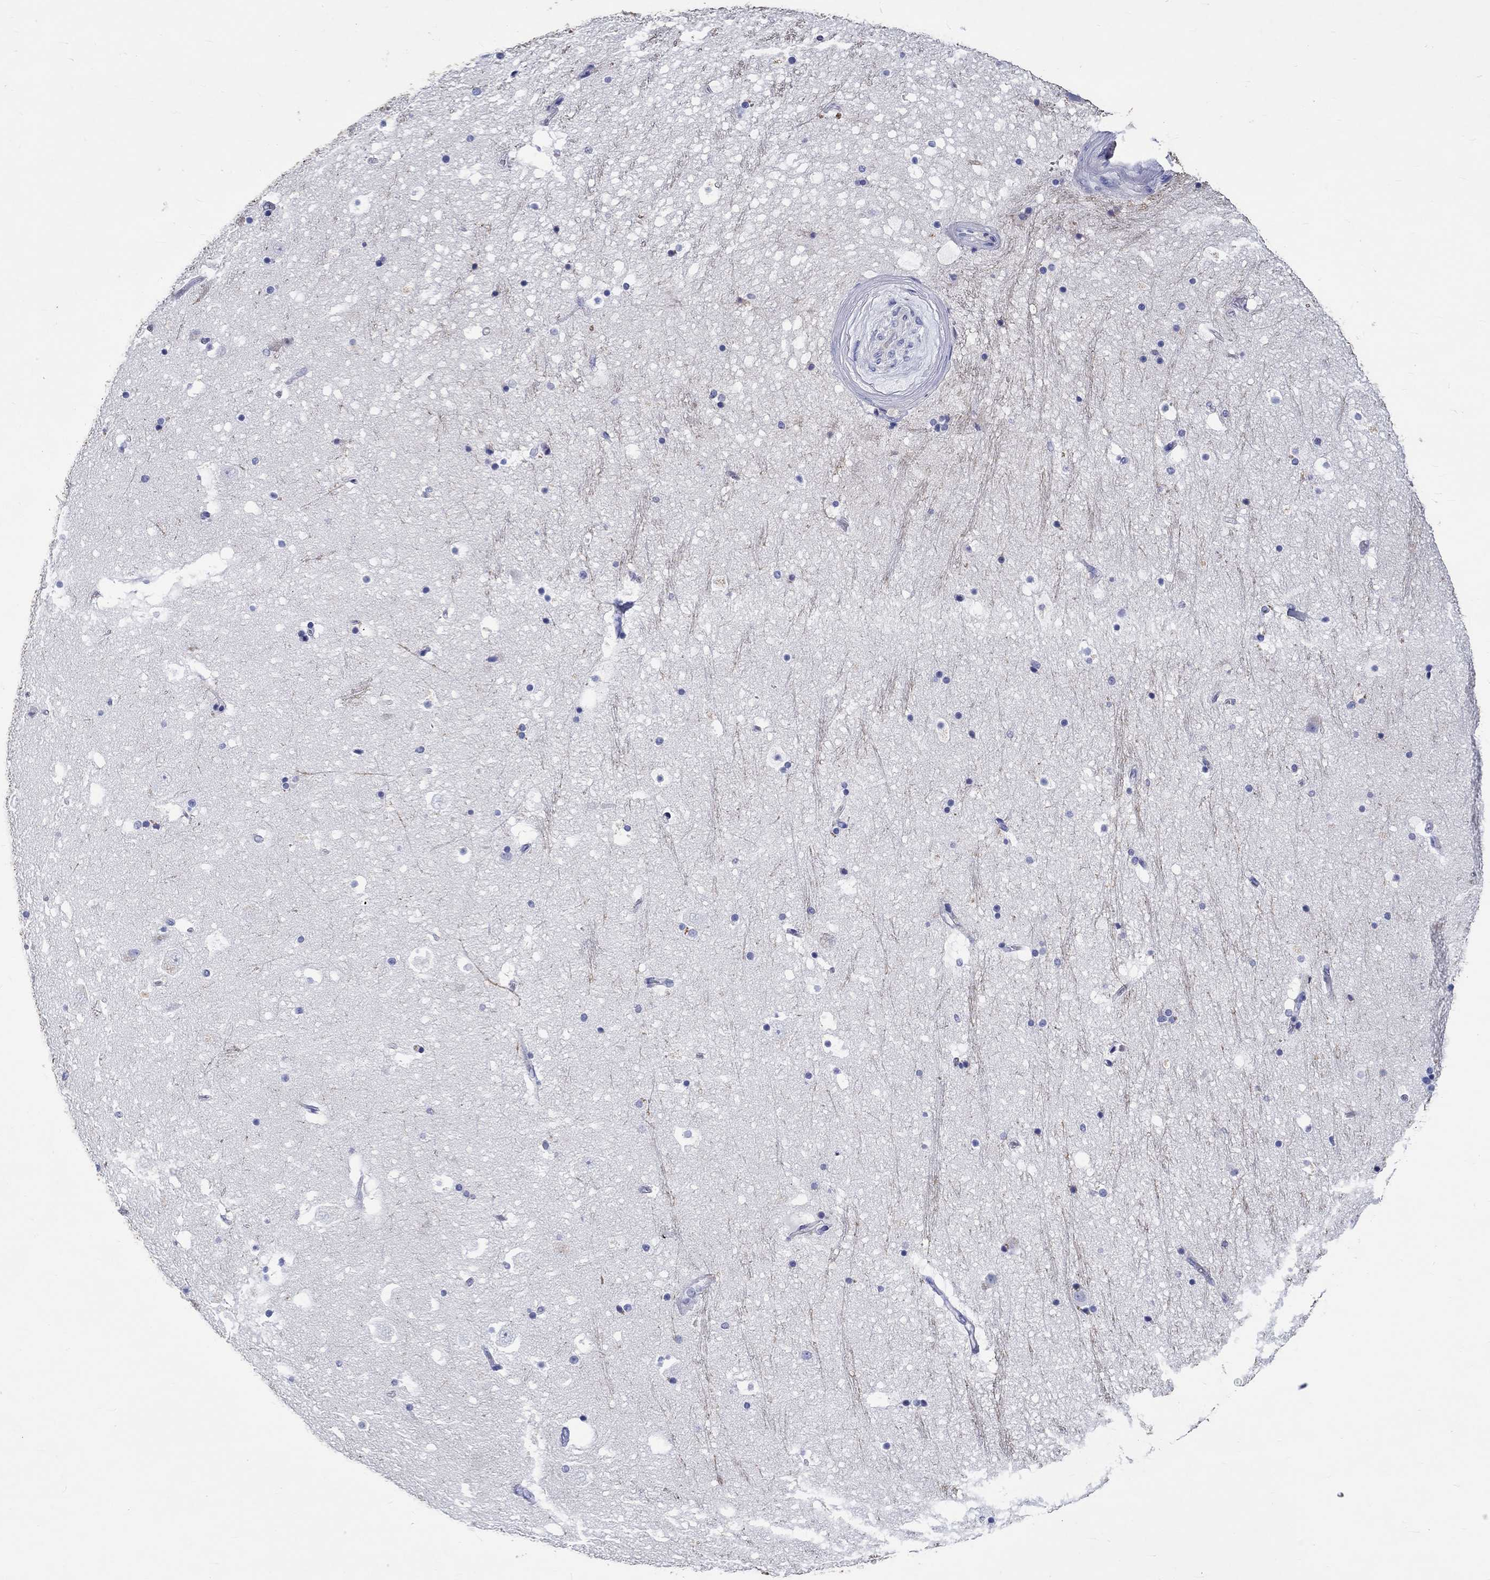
{"staining": {"intensity": "negative", "quantity": "none", "location": "none"}, "tissue": "hippocampus", "cell_type": "Glial cells", "image_type": "normal", "snomed": [{"axis": "morphology", "description": "Normal tissue, NOS"}, {"axis": "topography", "description": "Hippocampus"}], "caption": "DAB immunohistochemical staining of unremarkable human hippocampus displays no significant expression in glial cells.", "gene": "EPX", "patient": {"sex": "male", "age": 51}}